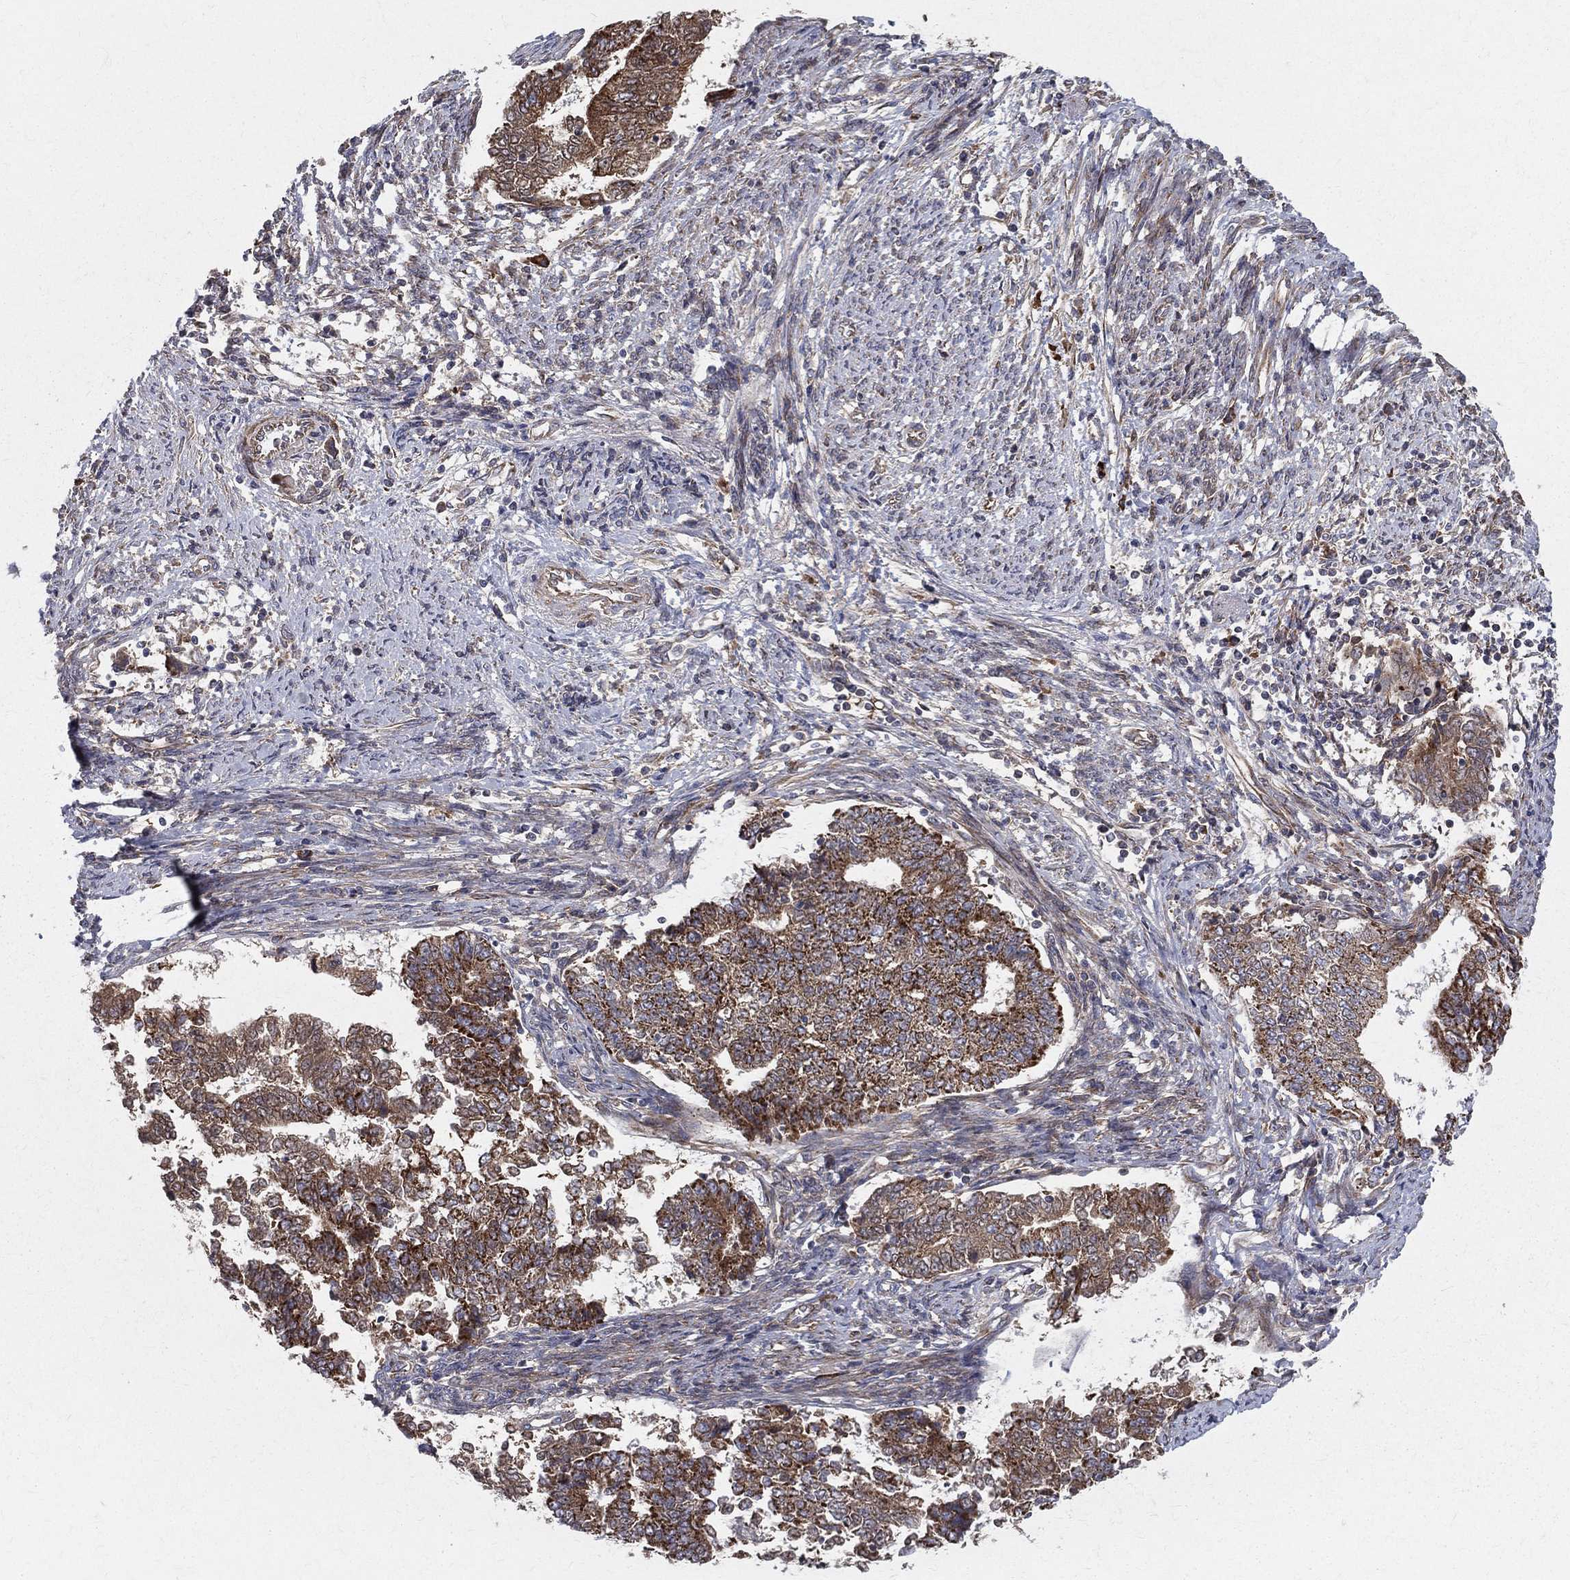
{"staining": {"intensity": "moderate", "quantity": ">75%", "location": "cytoplasmic/membranous"}, "tissue": "endometrial cancer", "cell_type": "Tumor cells", "image_type": "cancer", "snomed": [{"axis": "morphology", "description": "Adenocarcinoma, NOS"}, {"axis": "topography", "description": "Endometrium"}], "caption": "This micrograph demonstrates endometrial cancer (adenocarcinoma) stained with immunohistochemistry (IHC) to label a protein in brown. The cytoplasmic/membranous of tumor cells show moderate positivity for the protein. Nuclei are counter-stained blue.", "gene": "MIX23", "patient": {"sex": "female", "age": 65}}